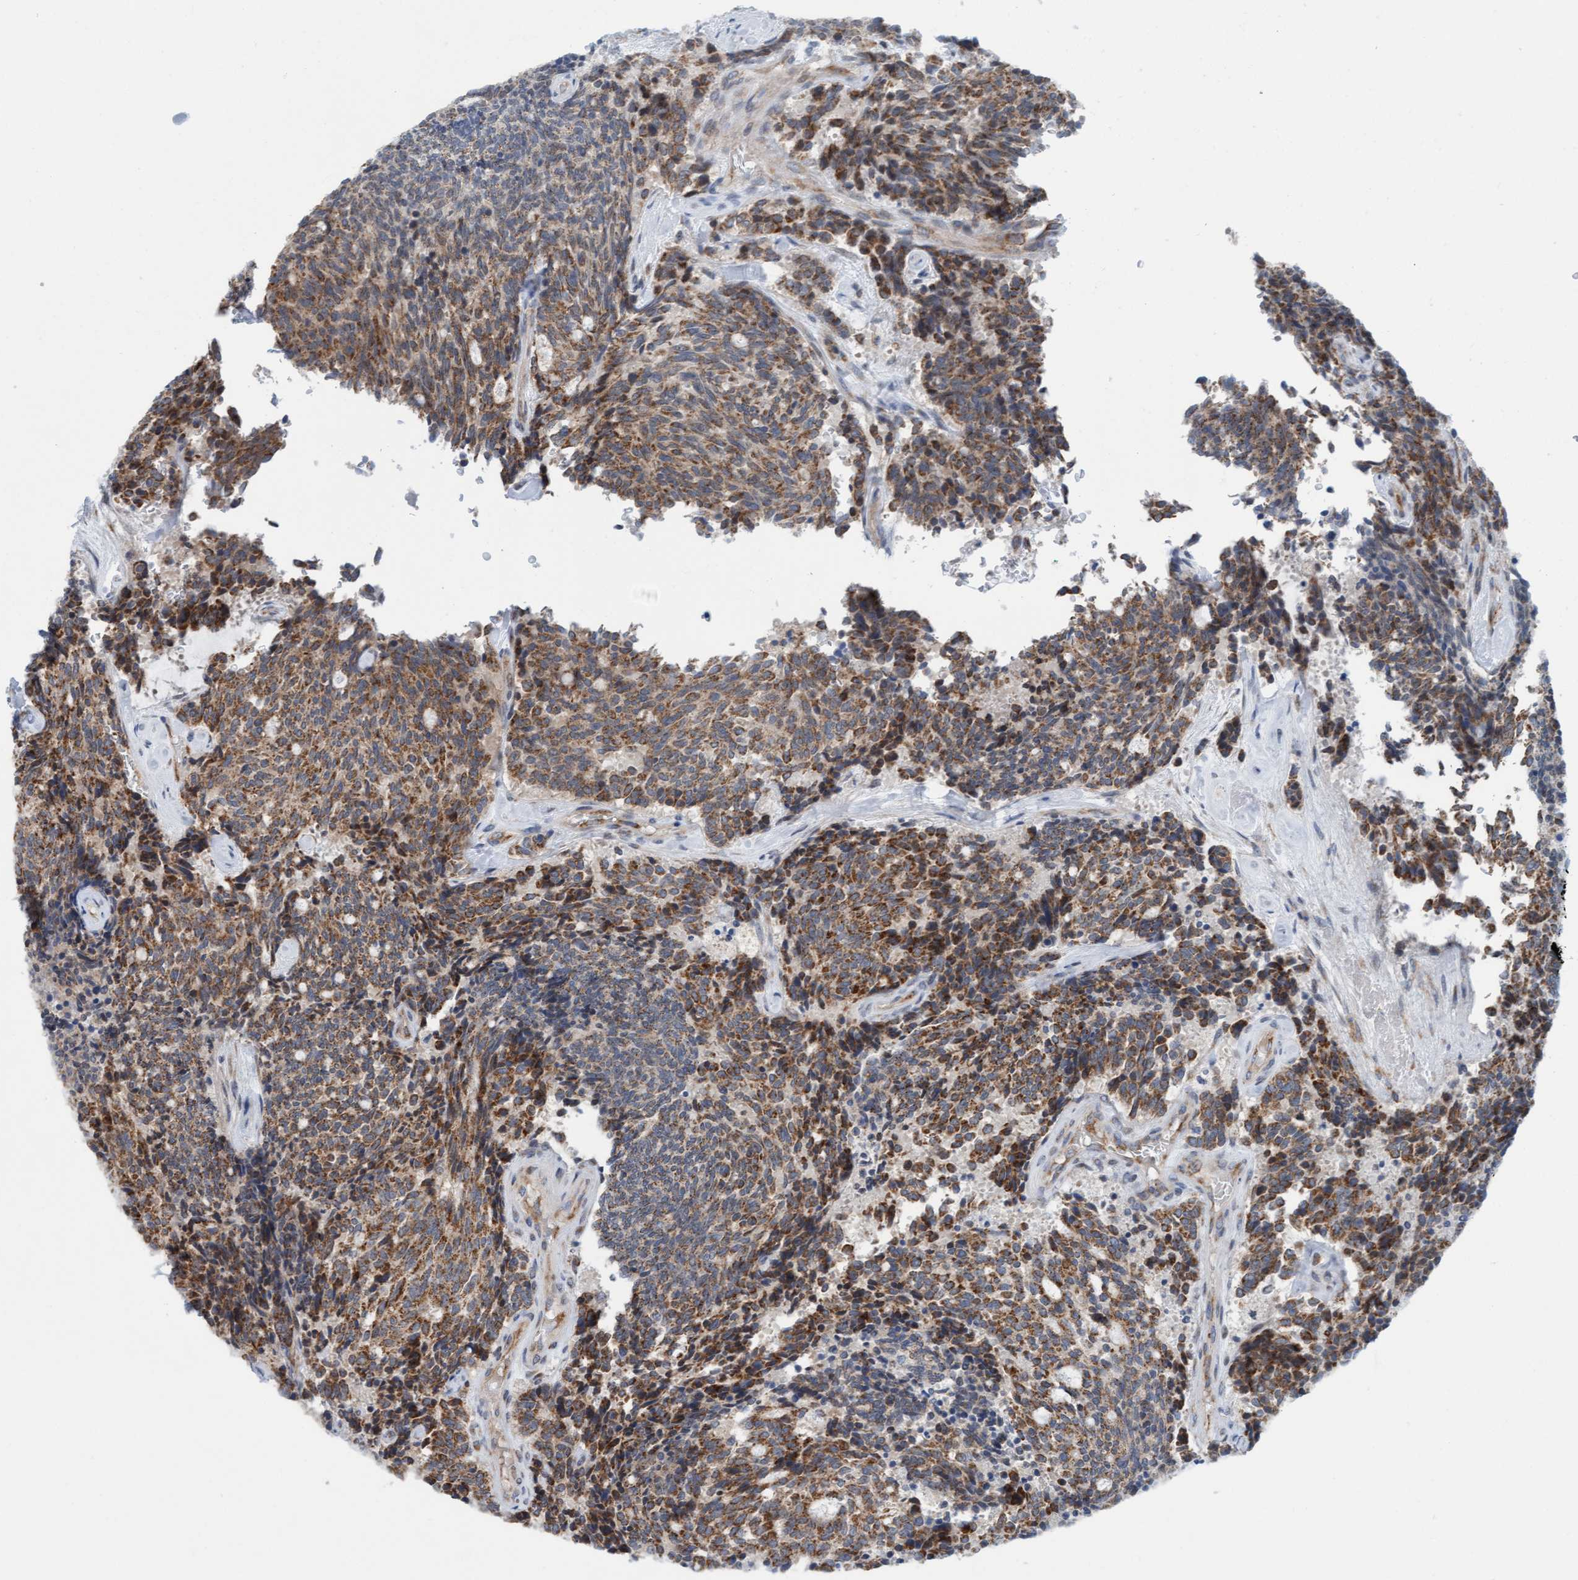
{"staining": {"intensity": "moderate", "quantity": ">75%", "location": "cytoplasmic/membranous"}, "tissue": "carcinoid", "cell_type": "Tumor cells", "image_type": "cancer", "snomed": [{"axis": "morphology", "description": "Carcinoid, malignant, NOS"}, {"axis": "topography", "description": "Pancreas"}], "caption": "Carcinoid stained with a brown dye shows moderate cytoplasmic/membranous positive positivity in about >75% of tumor cells.", "gene": "ZNF566", "patient": {"sex": "female", "age": 54}}